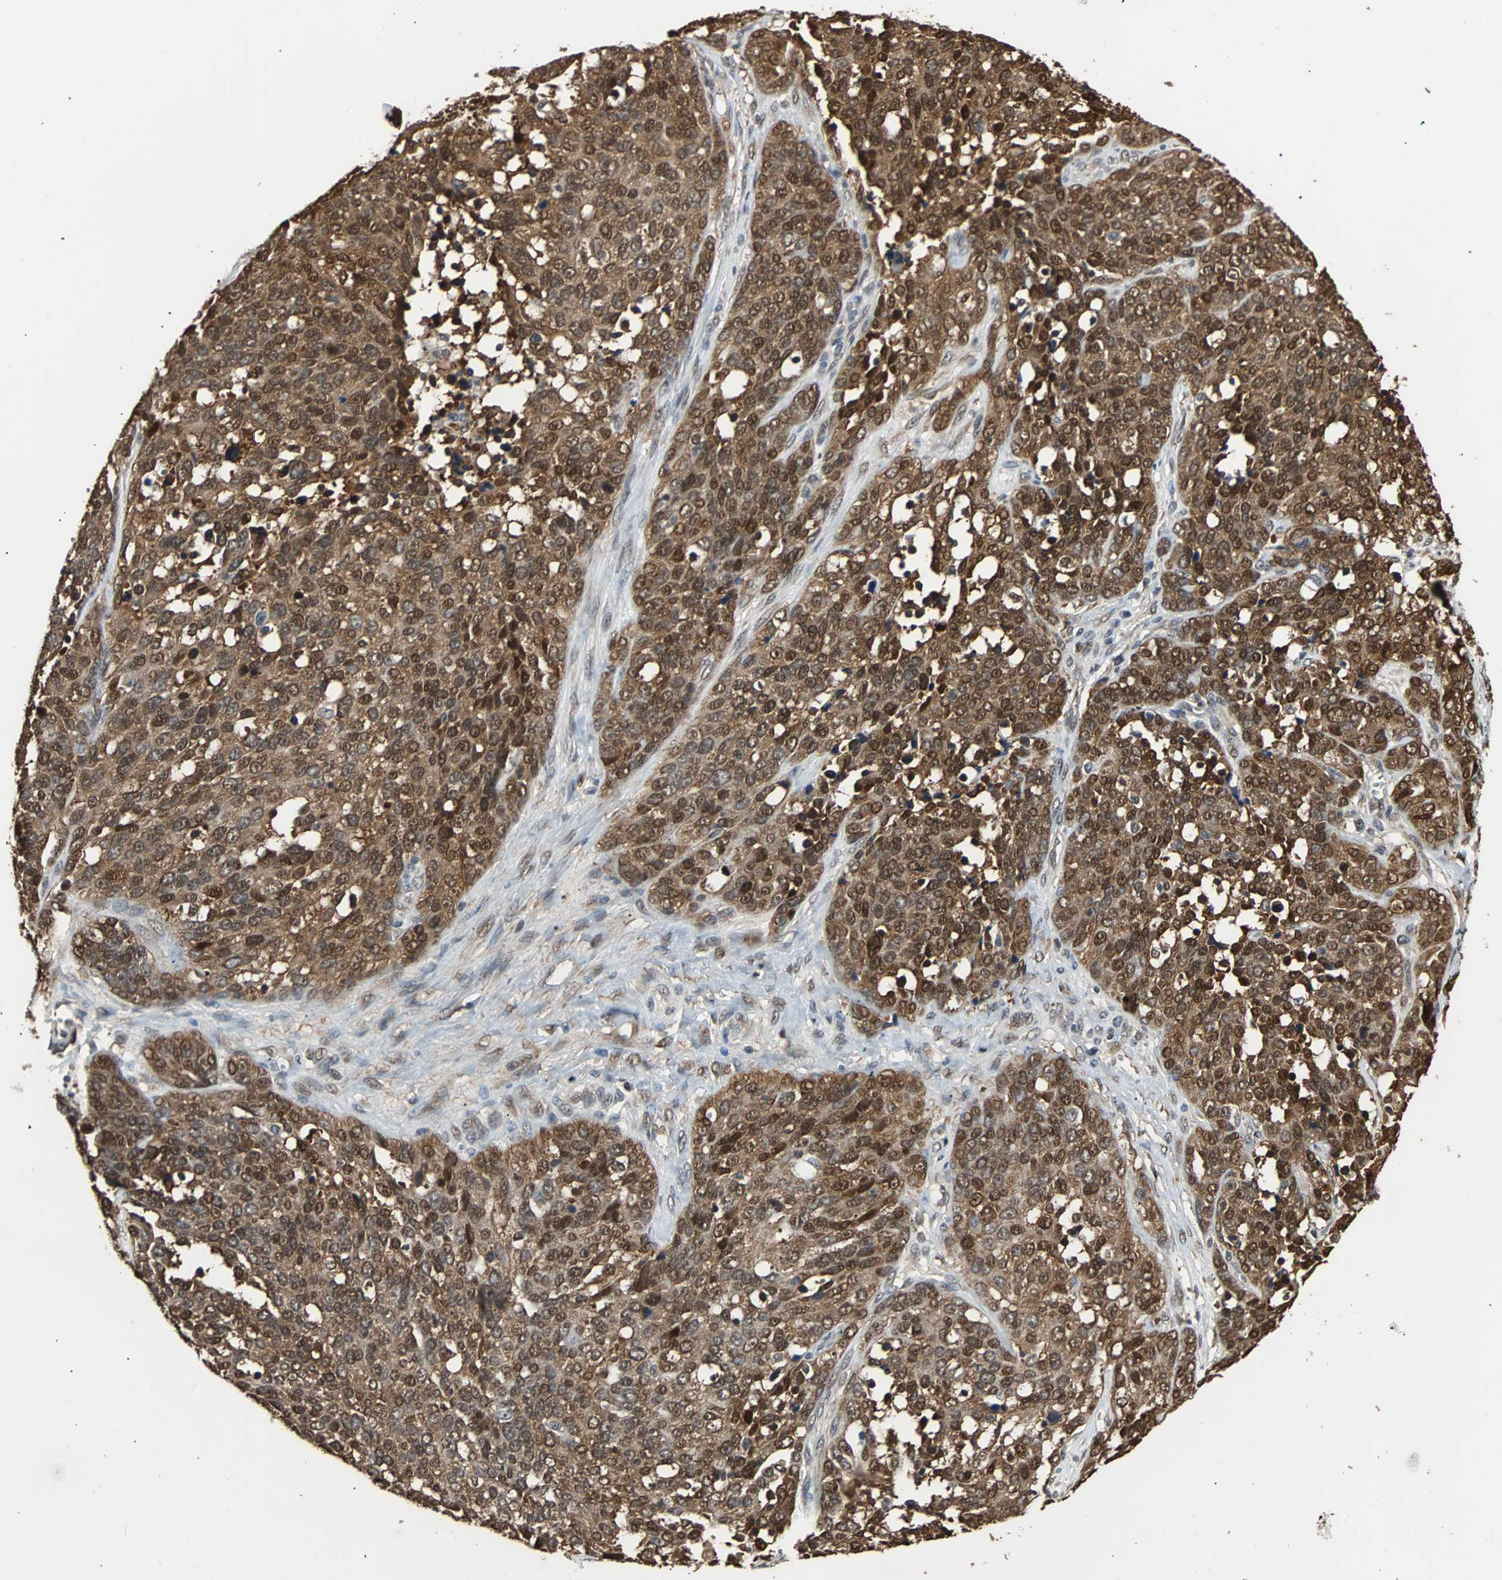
{"staining": {"intensity": "strong", "quantity": ">75%", "location": "cytoplasmic/membranous,nuclear"}, "tissue": "ovarian cancer", "cell_type": "Tumor cells", "image_type": "cancer", "snomed": [{"axis": "morphology", "description": "Cystadenocarcinoma, serous, NOS"}, {"axis": "topography", "description": "Ovary"}], "caption": "Protein expression analysis of human ovarian cancer reveals strong cytoplasmic/membranous and nuclear expression in approximately >75% of tumor cells. The protein of interest is stained brown, and the nuclei are stained in blue (DAB IHC with brightfield microscopy, high magnification).", "gene": "PRDX6", "patient": {"sex": "female", "age": 44}}